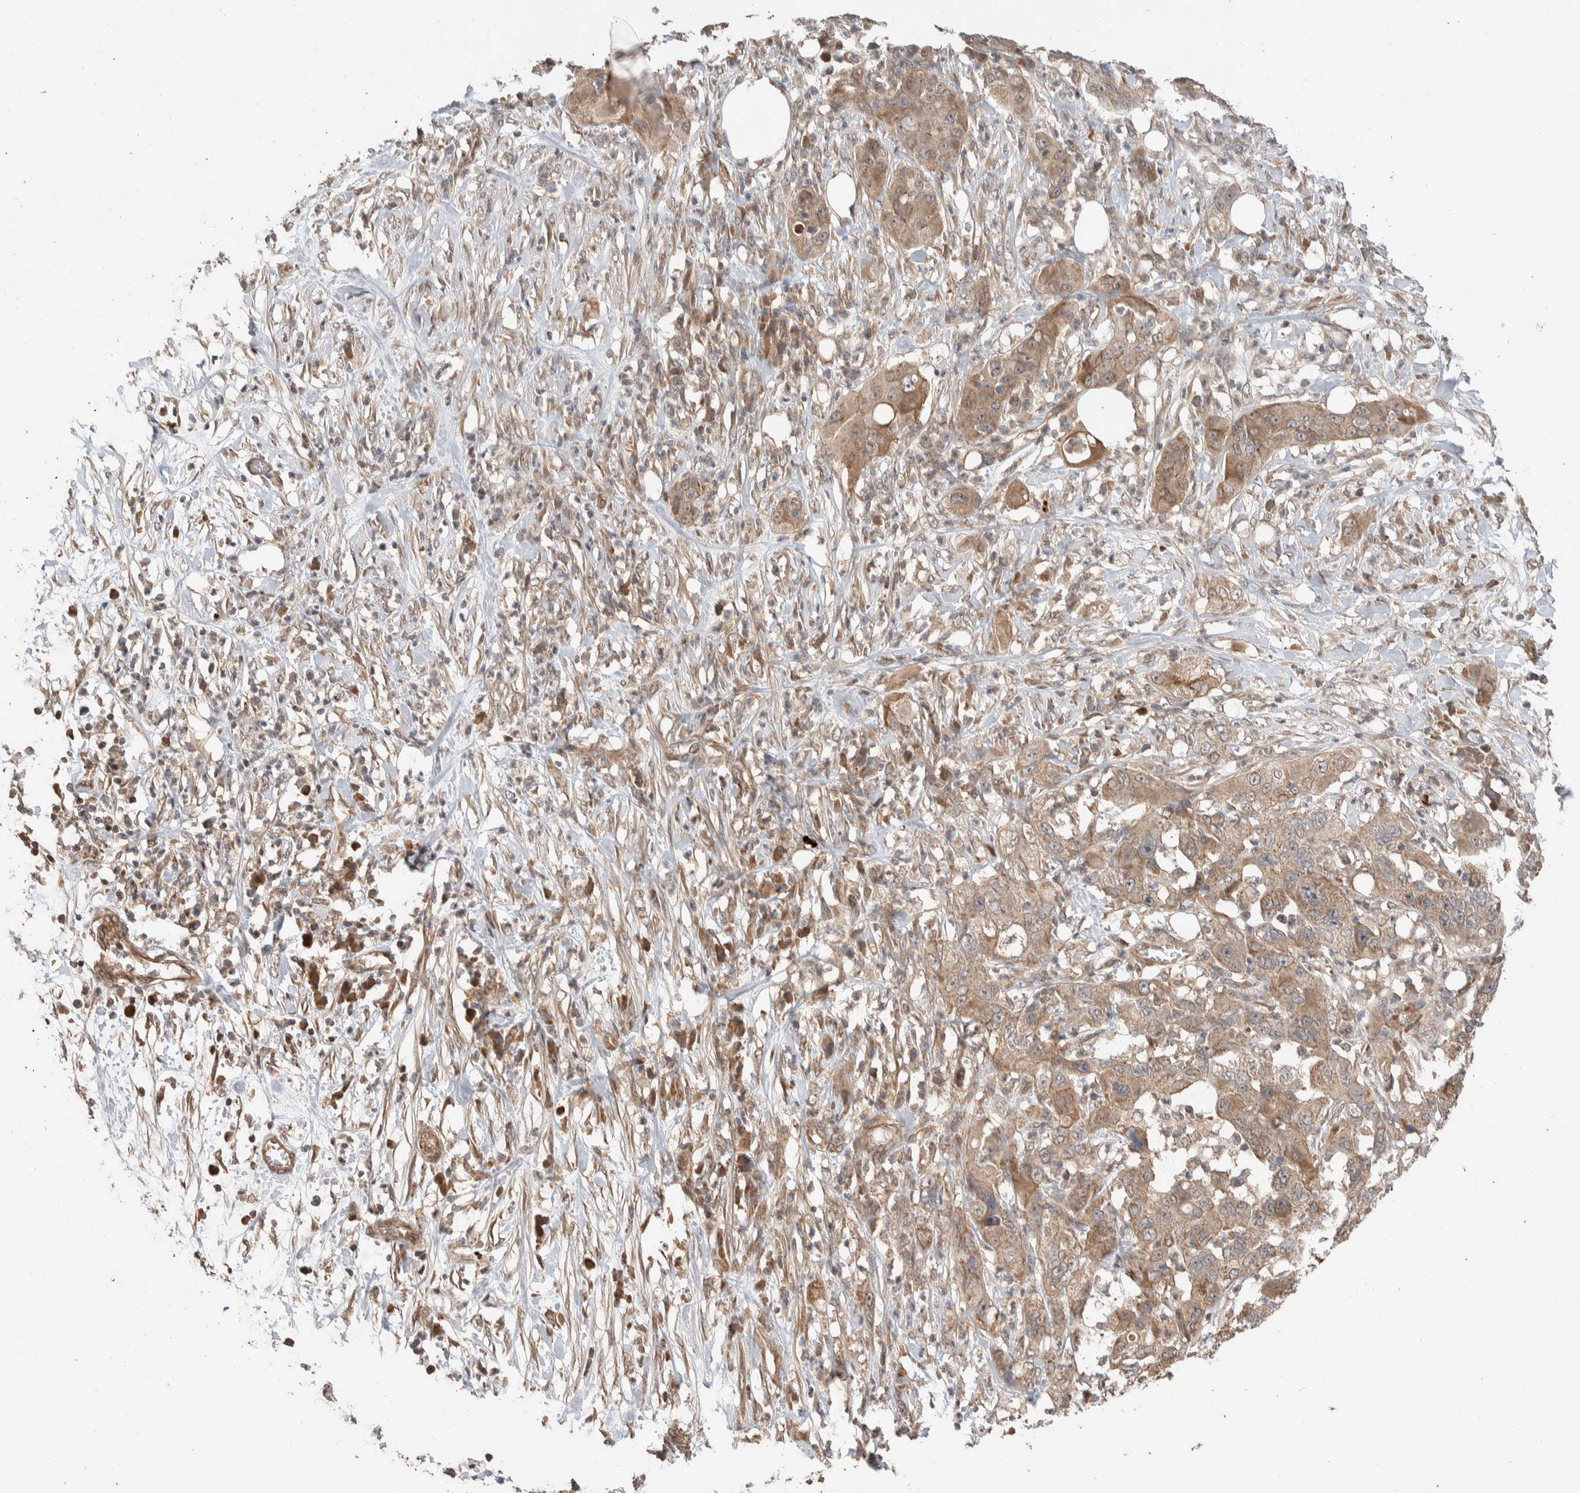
{"staining": {"intensity": "moderate", "quantity": ">75%", "location": "cytoplasmic/membranous"}, "tissue": "pancreatic cancer", "cell_type": "Tumor cells", "image_type": "cancer", "snomed": [{"axis": "morphology", "description": "Adenocarcinoma, NOS"}, {"axis": "topography", "description": "Pancreas"}], "caption": "The immunohistochemical stain labels moderate cytoplasmic/membranous expression in tumor cells of pancreatic cancer (adenocarcinoma) tissue.", "gene": "ERC1", "patient": {"sex": "female", "age": 78}}